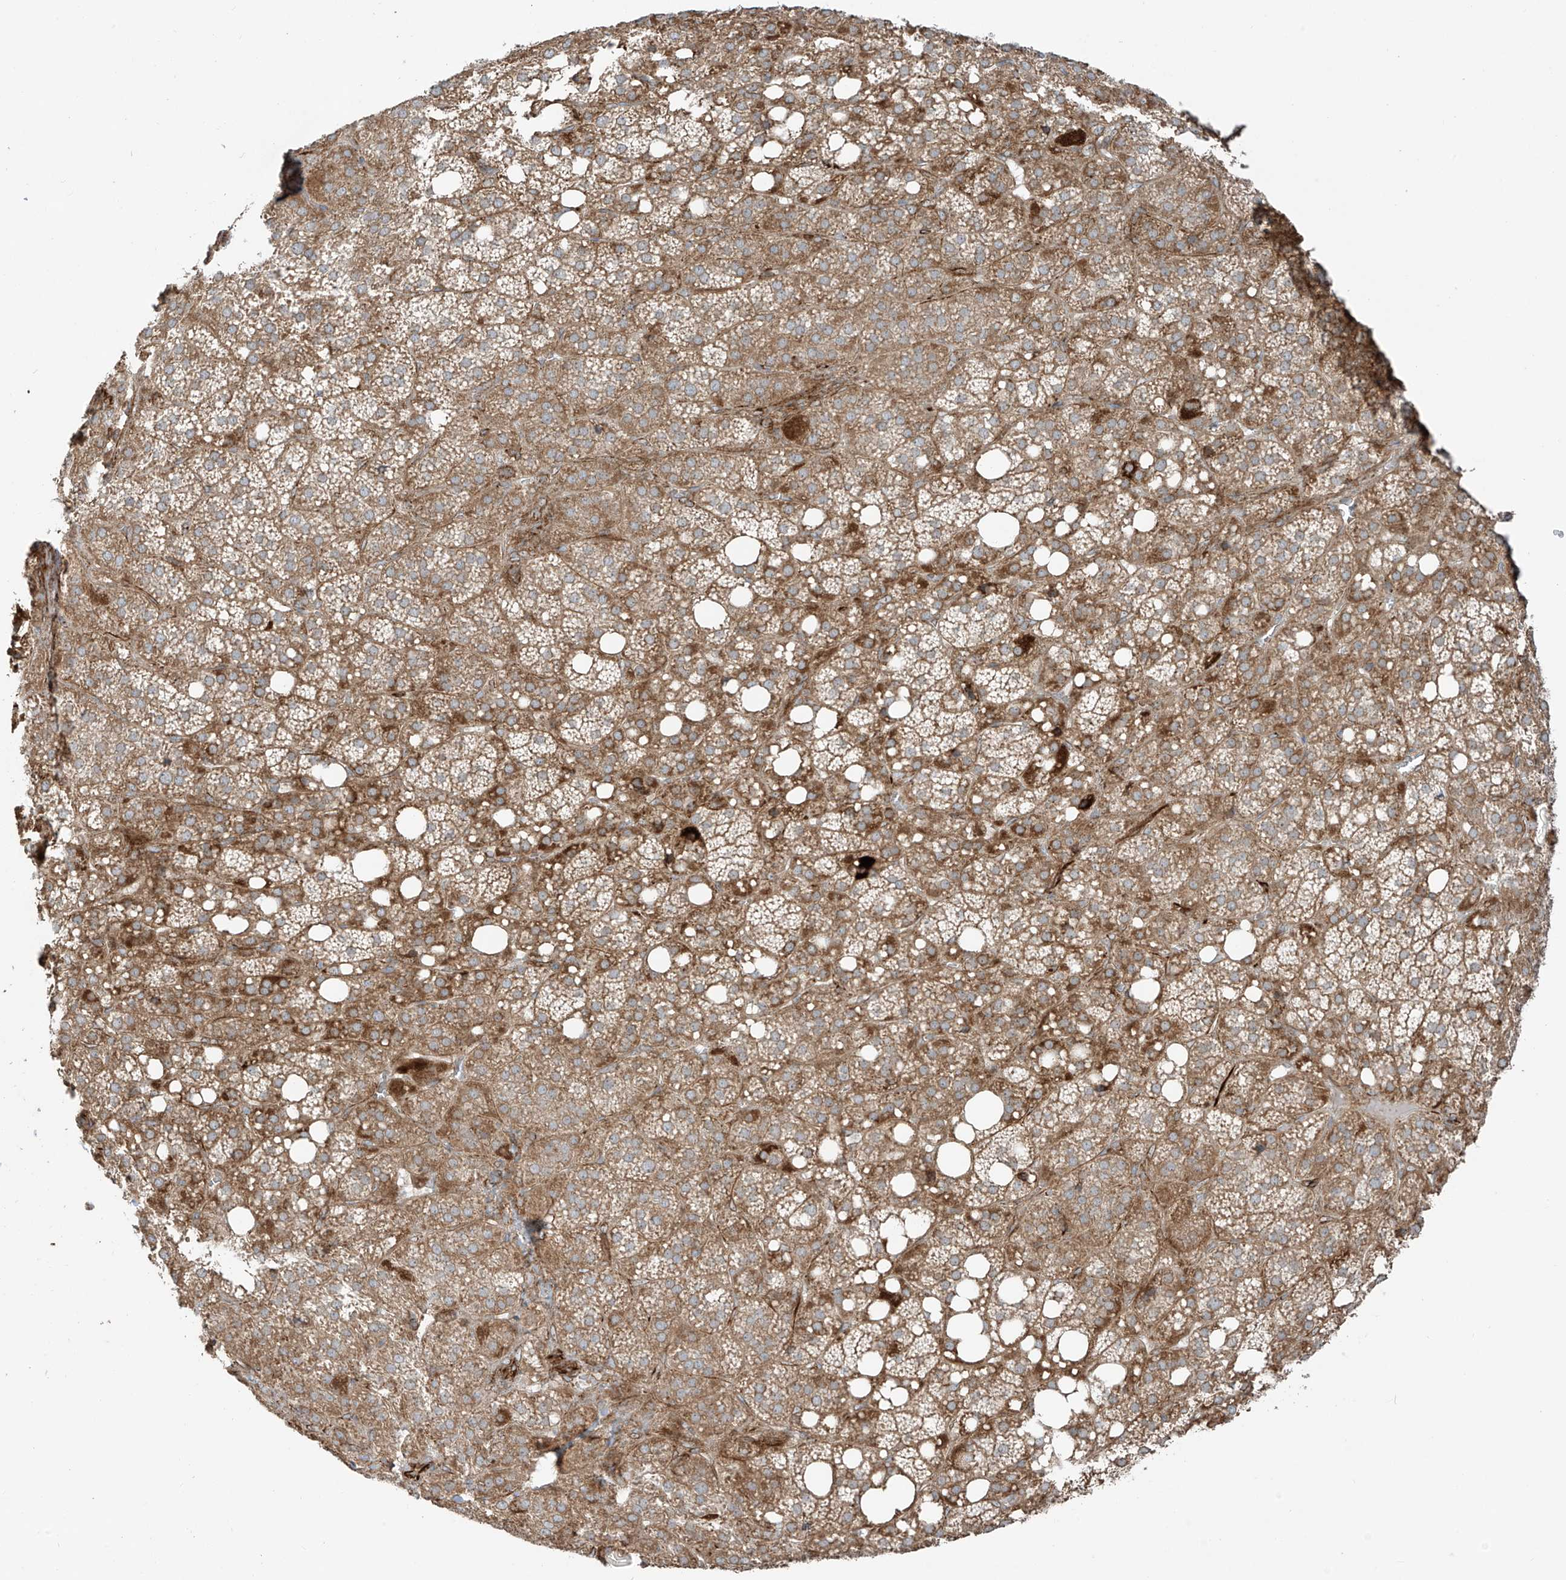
{"staining": {"intensity": "strong", "quantity": "25%-75%", "location": "cytoplasmic/membranous"}, "tissue": "adrenal gland", "cell_type": "Glandular cells", "image_type": "normal", "snomed": [{"axis": "morphology", "description": "Normal tissue, NOS"}, {"axis": "topography", "description": "Adrenal gland"}], "caption": "This photomicrograph demonstrates unremarkable adrenal gland stained with immunohistochemistry (IHC) to label a protein in brown. The cytoplasmic/membranous of glandular cells show strong positivity for the protein. Nuclei are counter-stained blue.", "gene": "EIF5B", "patient": {"sex": "female", "age": 59}}